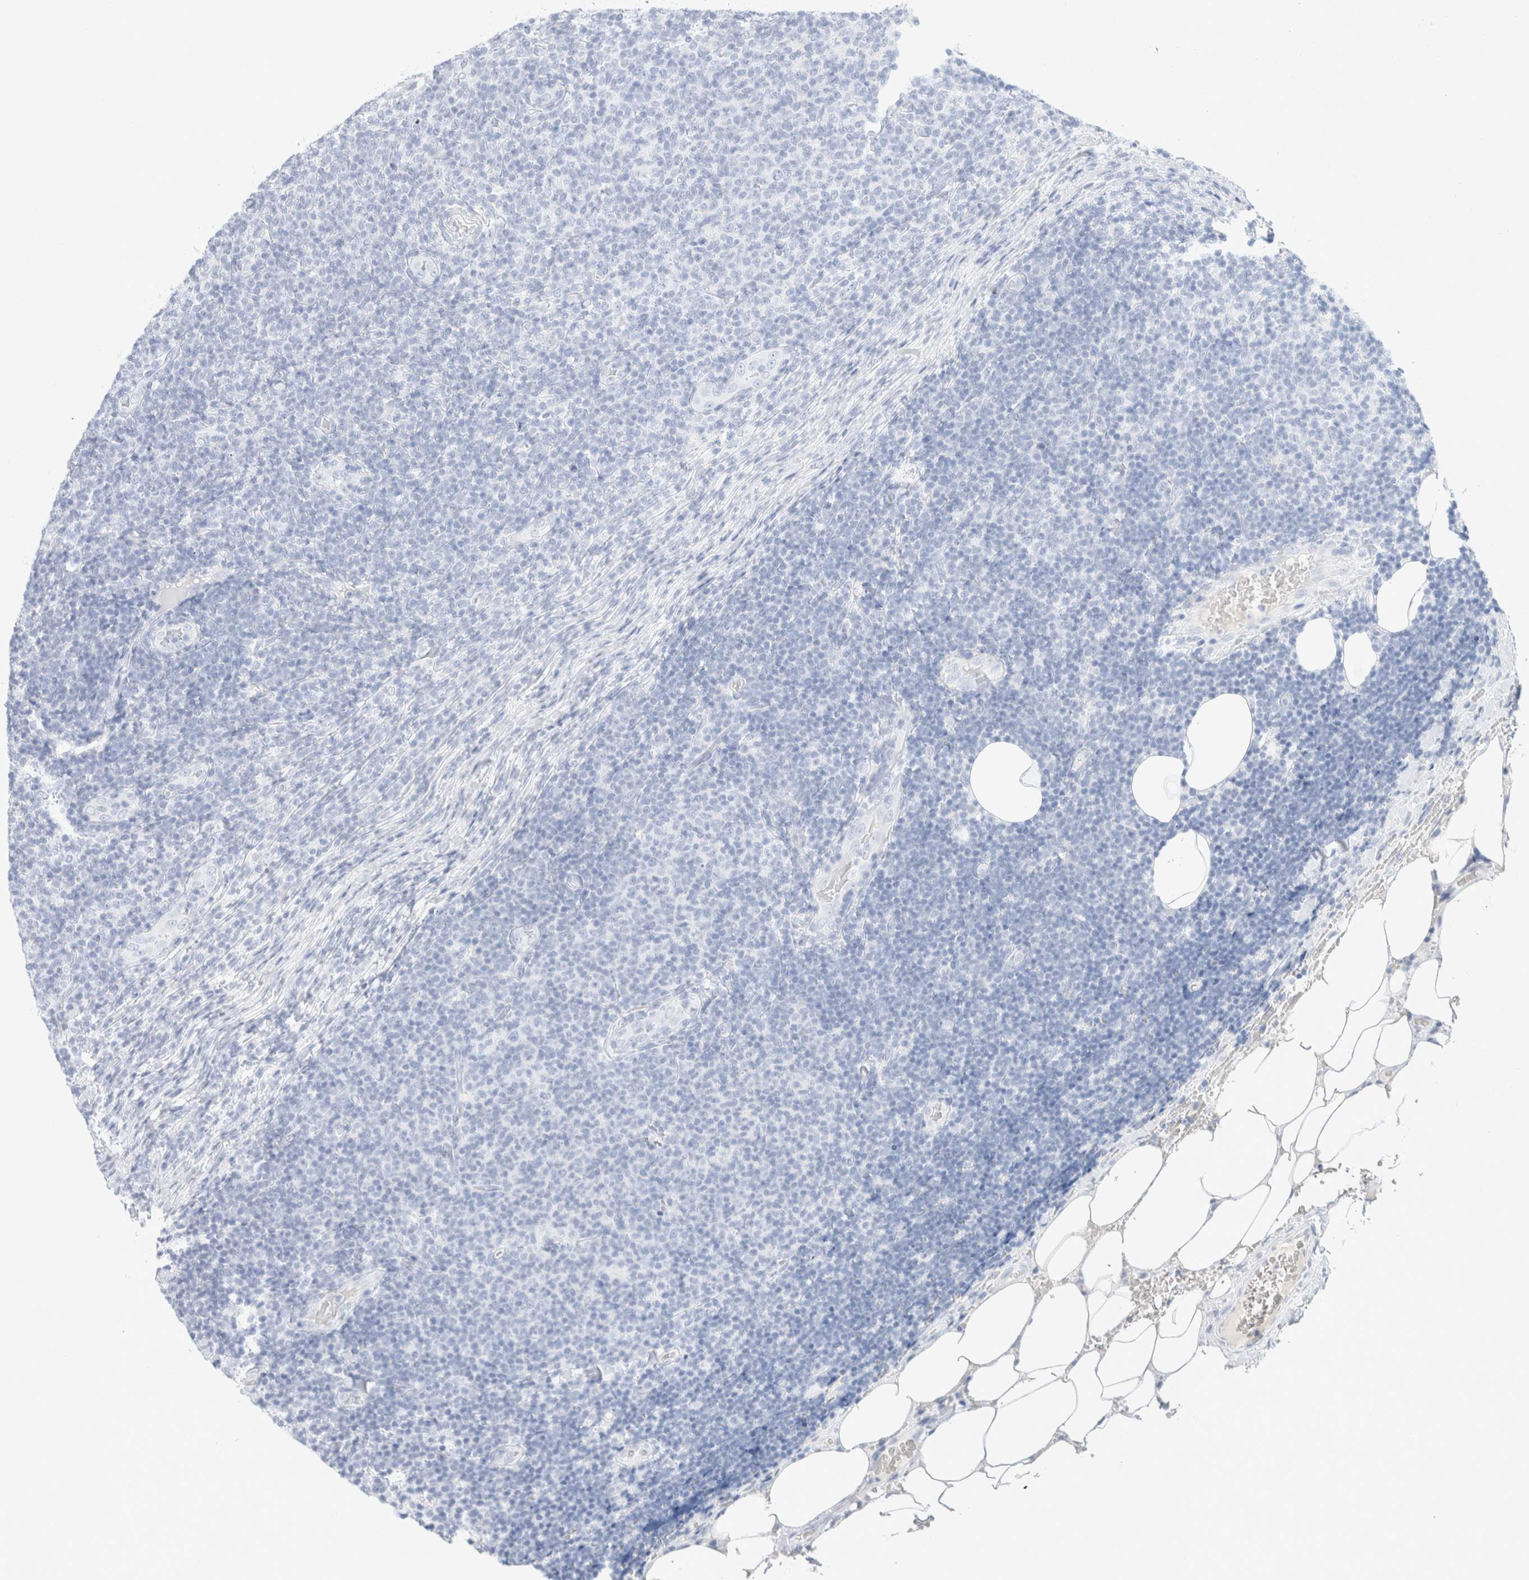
{"staining": {"intensity": "negative", "quantity": "none", "location": "none"}, "tissue": "lymphoma", "cell_type": "Tumor cells", "image_type": "cancer", "snomed": [{"axis": "morphology", "description": "Malignant lymphoma, non-Hodgkin's type, Low grade"}, {"axis": "topography", "description": "Lymph node"}], "caption": "Tumor cells show no significant expression in low-grade malignant lymphoma, non-Hodgkin's type.", "gene": "CPQ", "patient": {"sex": "male", "age": 66}}